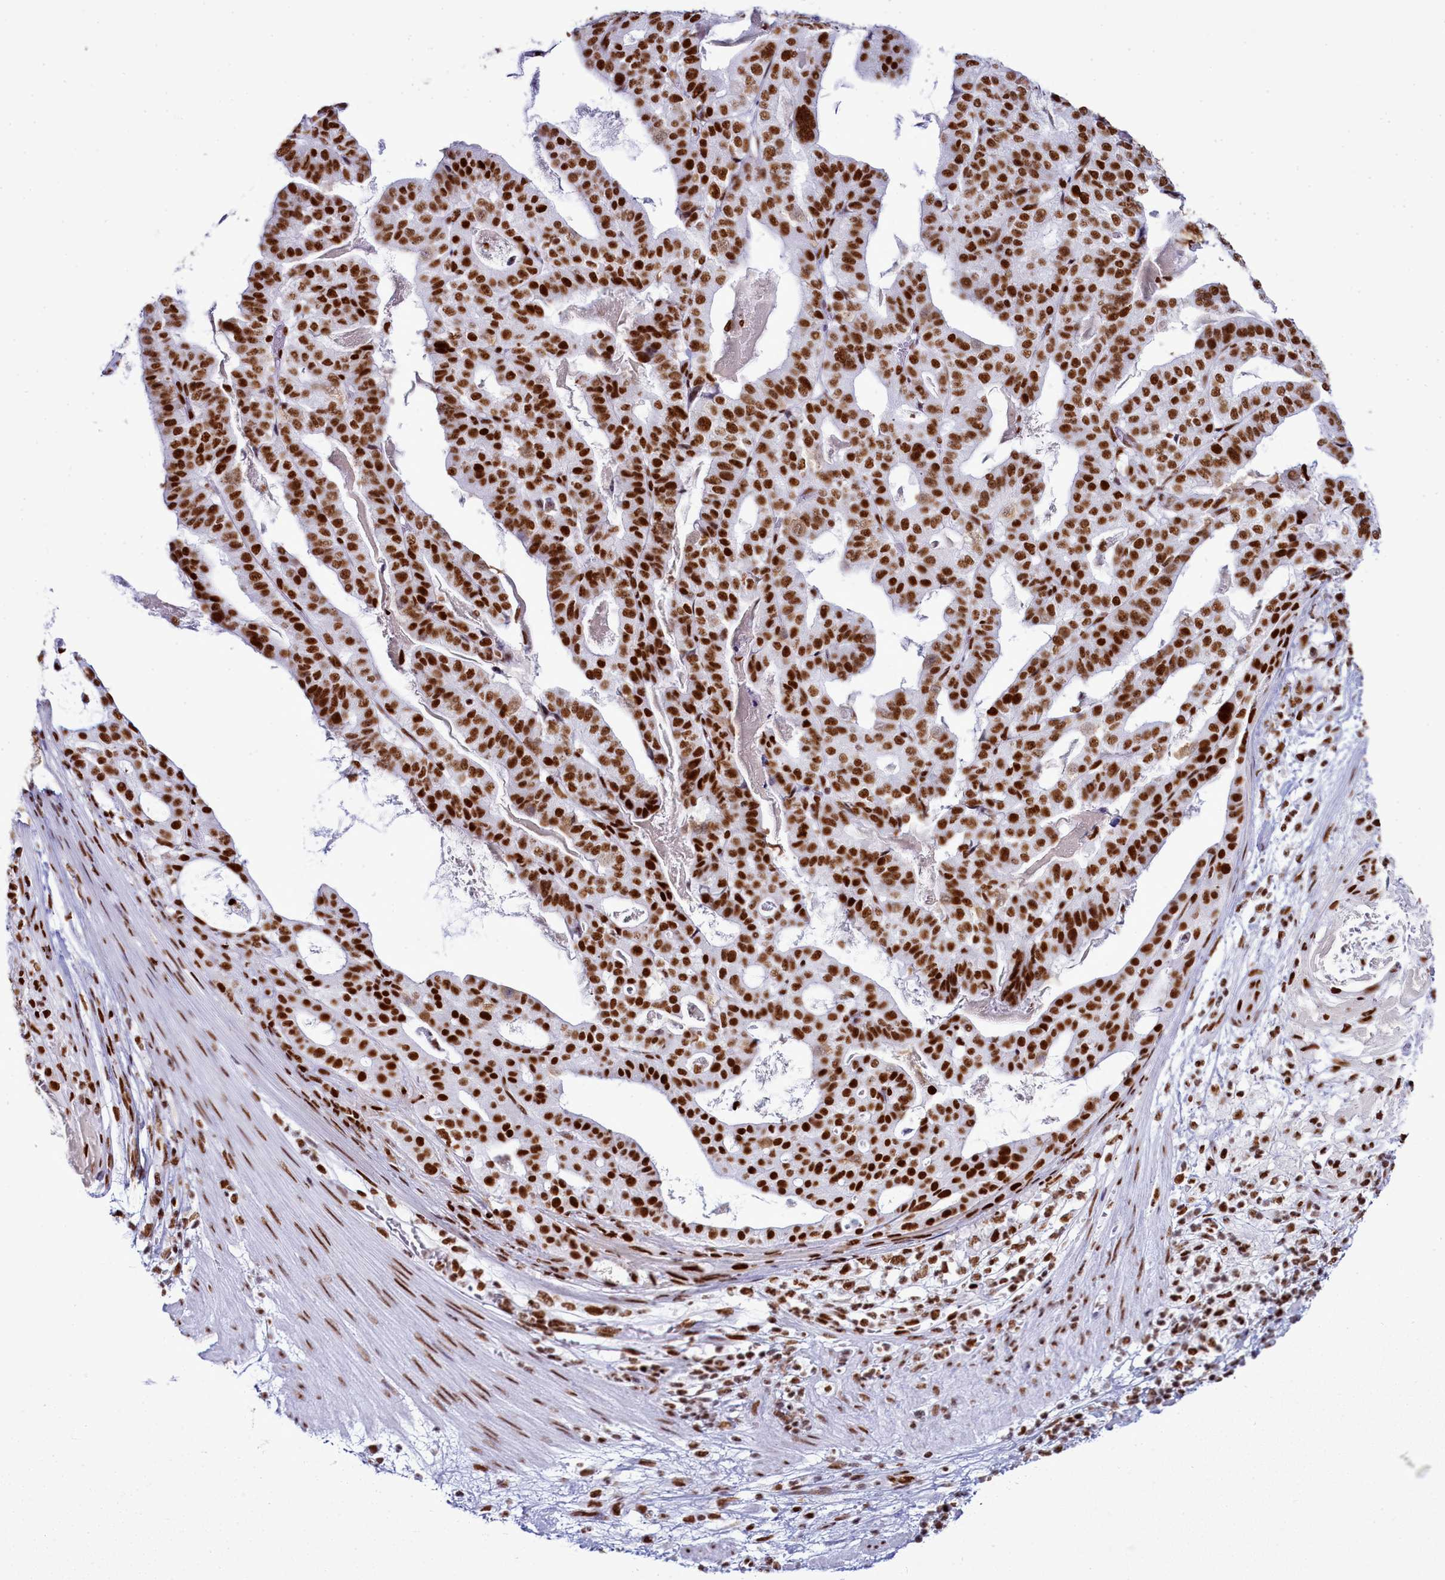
{"staining": {"intensity": "moderate", "quantity": ">75%", "location": "nuclear"}, "tissue": "stomach cancer", "cell_type": "Tumor cells", "image_type": "cancer", "snomed": [{"axis": "morphology", "description": "Adenocarcinoma, NOS"}, {"axis": "topography", "description": "Stomach"}], "caption": "Stomach cancer (adenocarcinoma) stained for a protein (brown) demonstrates moderate nuclear positive expression in about >75% of tumor cells.", "gene": "RALY", "patient": {"sex": "male", "age": 48}}